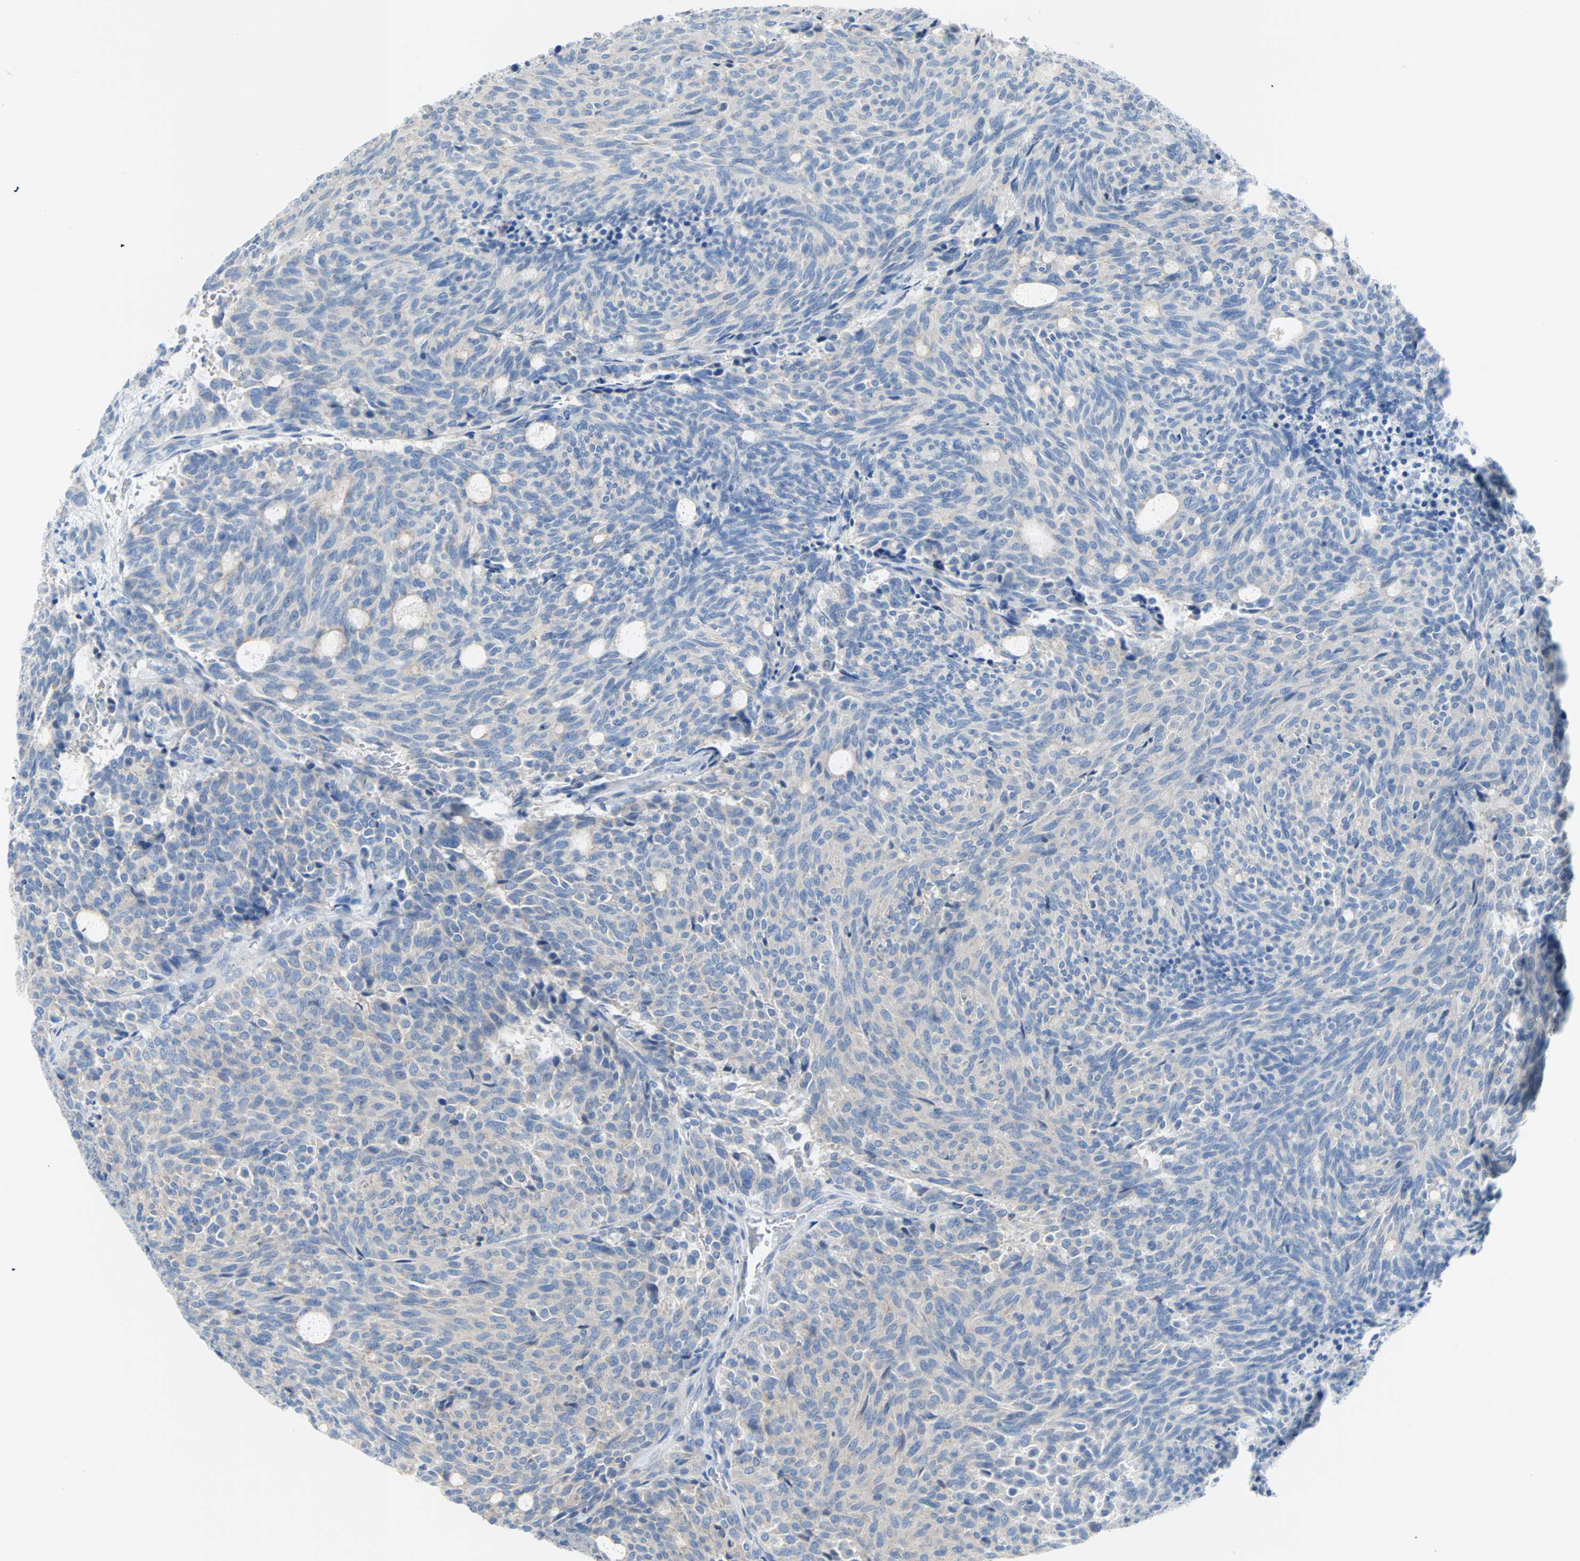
{"staining": {"intensity": "negative", "quantity": "none", "location": "none"}, "tissue": "carcinoid", "cell_type": "Tumor cells", "image_type": "cancer", "snomed": [{"axis": "morphology", "description": "Carcinoid, malignant, NOS"}, {"axis": "topography", "description": "Pancreas"}], "caption": "High power microscopy image of an immunohistochemistry image of carcinoid, revealing no significant positivity in tumor cells. The staining was performed using DAB to visualize the protein expression in brown, while the nuclei were stained in blue with hematoxylin (Magnification: 20x).", "gene": "PDPN", "patient": {"sex": "female", "age": 54}}